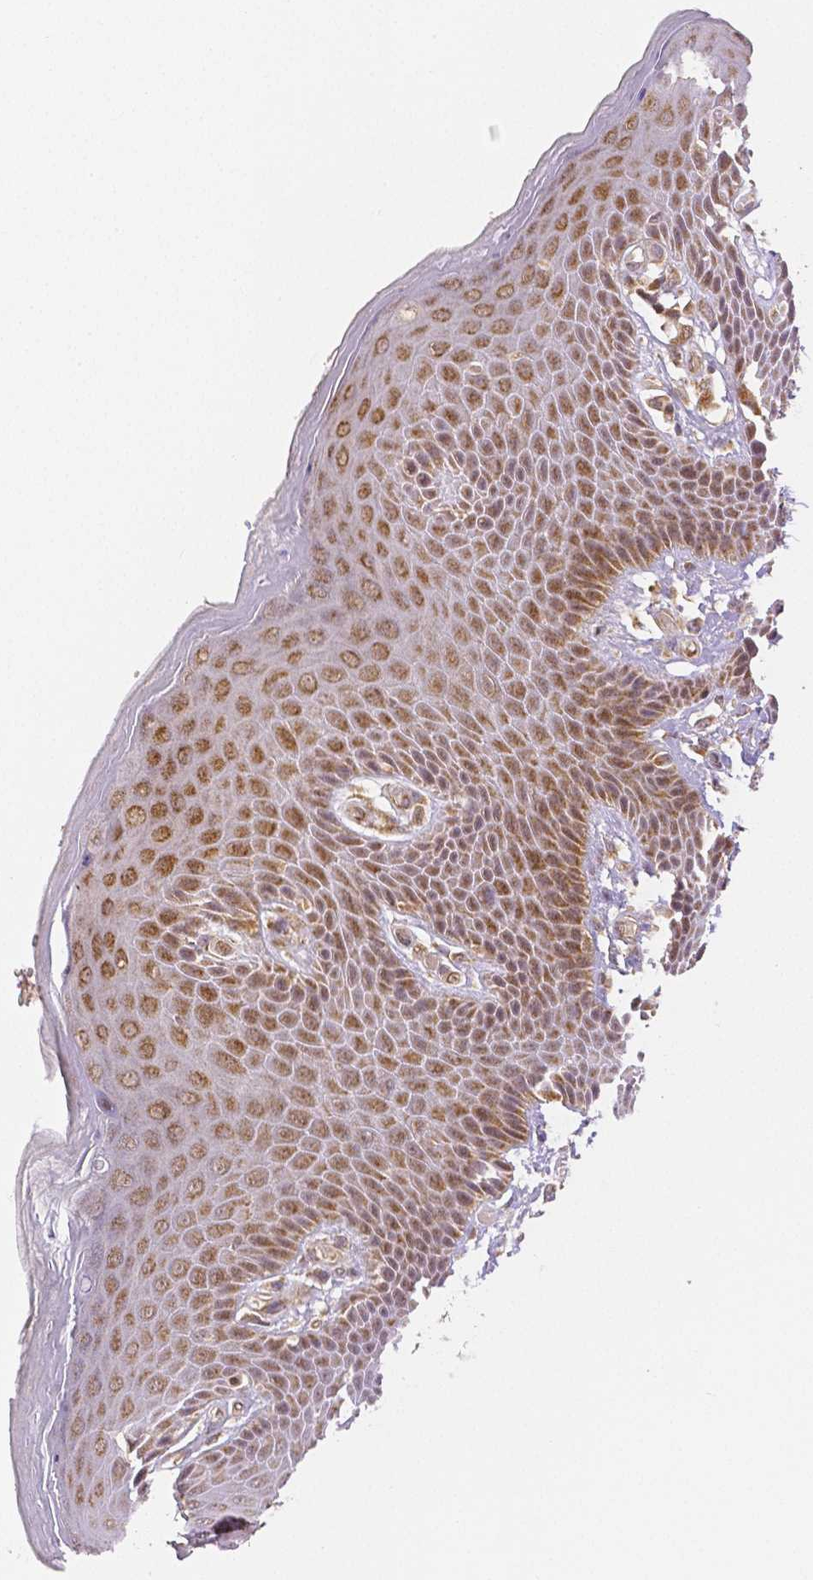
{"staining": {"intensity": "moderate", "quantity": ">75%", "location": "cytoplasmic/membranous"}, "tissue": "skin", "cell_type": "Epidermal cells", "image_type": "normal", "snomed": [{"axis": "morphology", "description": "Normal tissue, NOS"}, {"axis": "topography", "description": "Anal"}, {"axis": "topography", "description": "Peripheral nerve tissue"}], "caption": "Immunohistochemistry (DAB) staining of normal skin reveals moderate cytoplasmic/membranous protein positivity in approximately >75% of epidermal cells.", "gene": "RHOT1", "patient": {"sex": "male", "age": 51}}